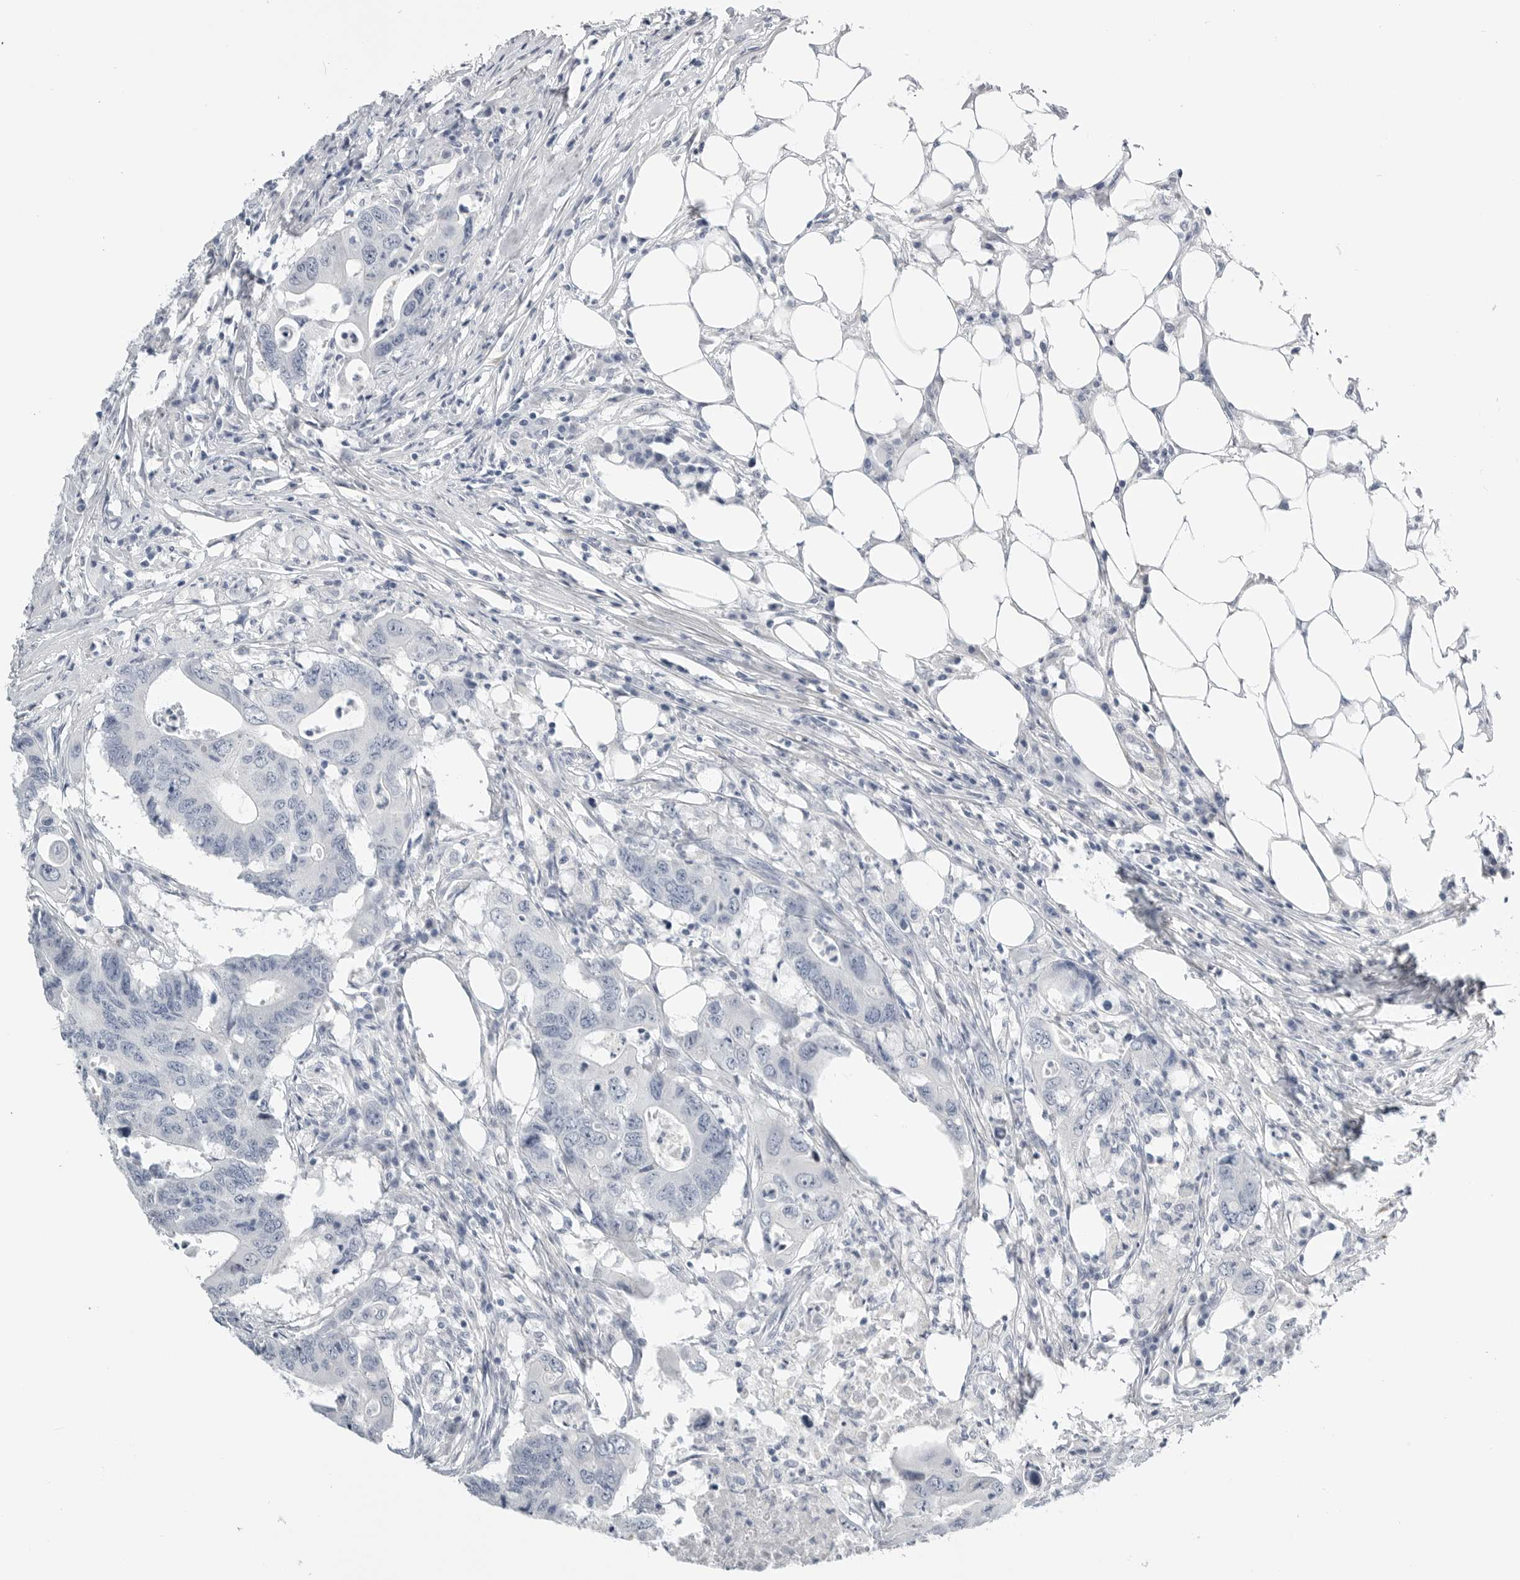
{"staining": {"intensity": "negative", "quantity": "none", "location": "none"}, "tissue": "colorectal cancer", "cell_type": "Tumor cells", "image_type": "cancer", "snomed": [{"axis": "morphology", "description": "Adenocarcinoma, NOS"}, {"axis": "topography", "description": "Colon"}], "caption": "Human adenocarcinoma (colorectal) stained for a protein using immunohistochemistry (IHC) exhibits no staining in tumor cells.", "gene": "PLN", "patient": {"sex": "male", "age": 71}}